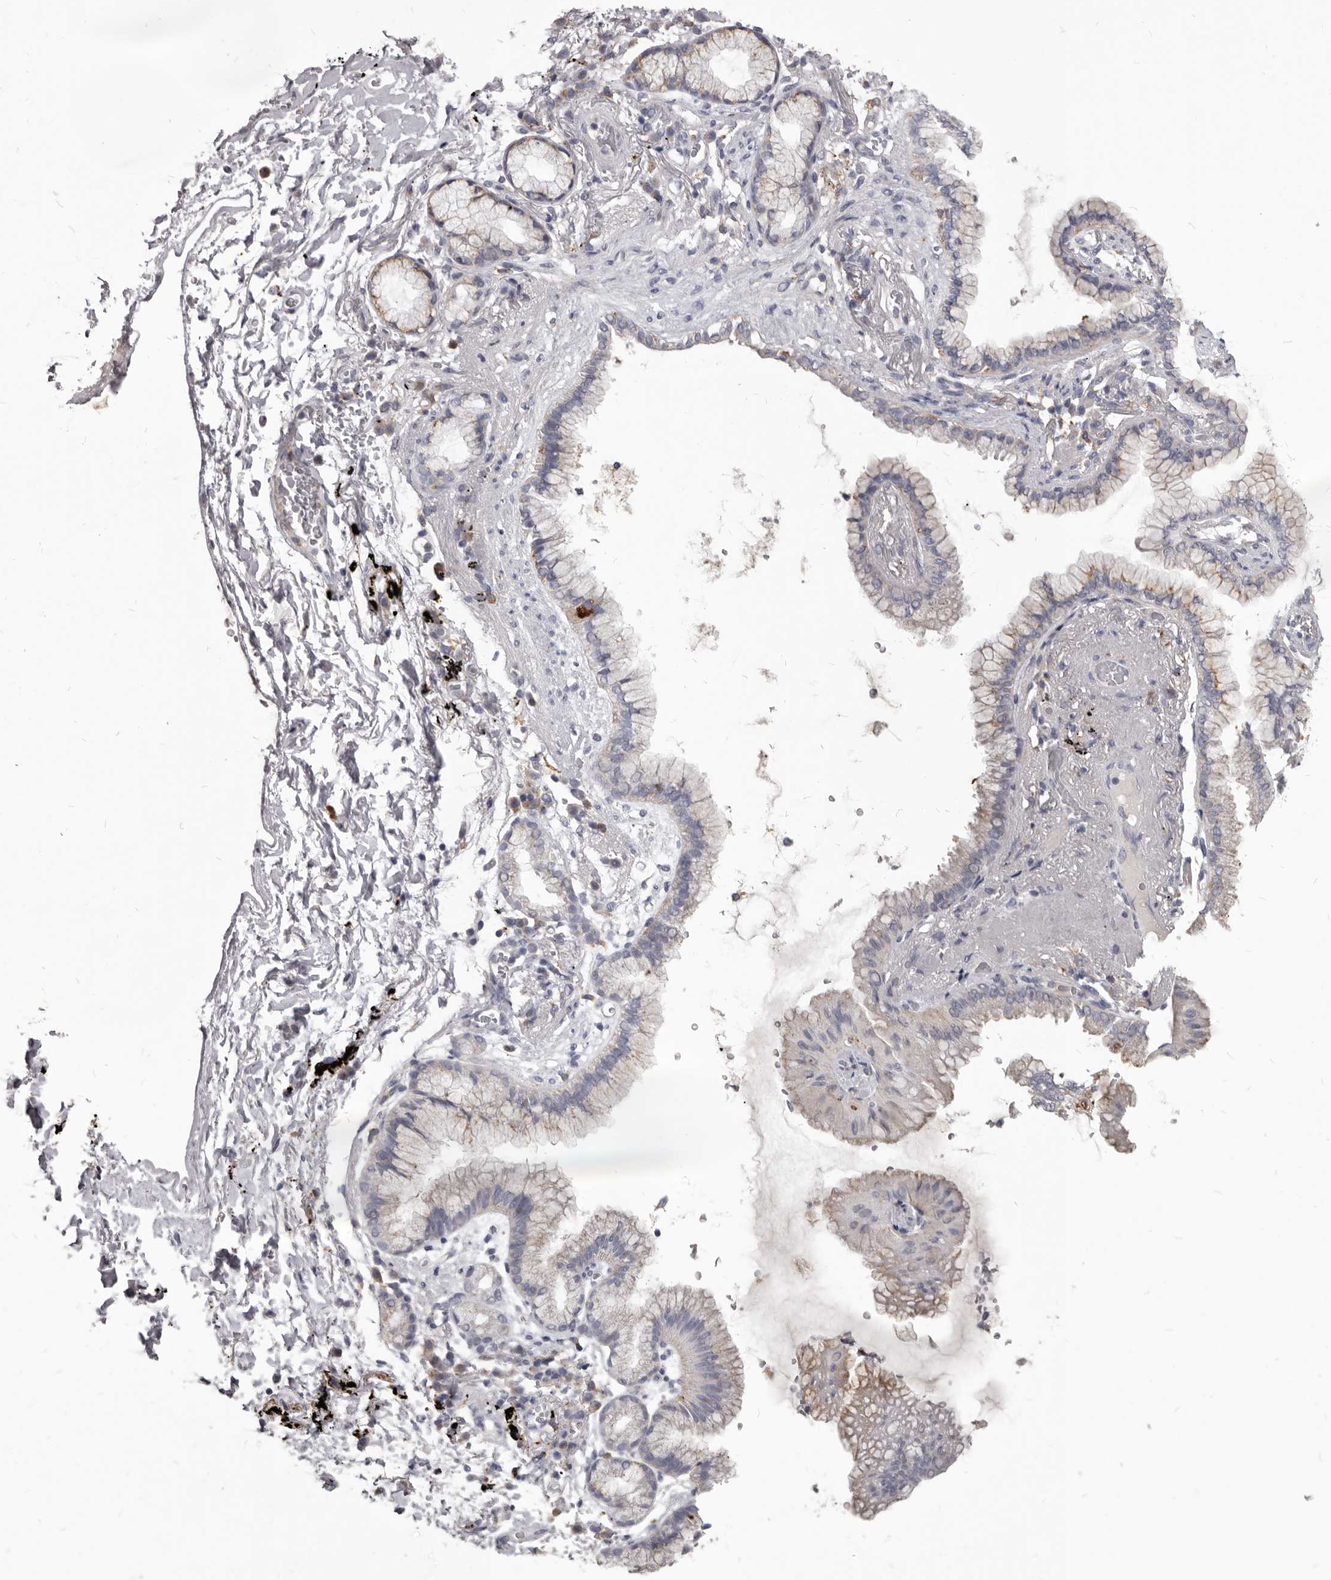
{"staining": {"intensity": "weak", "quantity": "25%-75%", "location": "cytoplasmic/membranous"}, "tissue": "lung cancer", "cell_type": "Tumor cells", "image_type": "cancer", "snomed": [{"axis": "morphology", "description": "Adenocarcinoma, NOS"}, {"axis": "topography", "description": "Lung"}], "caption": "Immunohistochemistry (IHC) photomicrograph of lung cancer stained for a protein (brown), which demonstrates low levels of weak cytoplasmic/membranous expression in about 25%-75% of tumor cells.", "gene": "PI4K2A", "patient": {"sex": "female", "age": 70}}